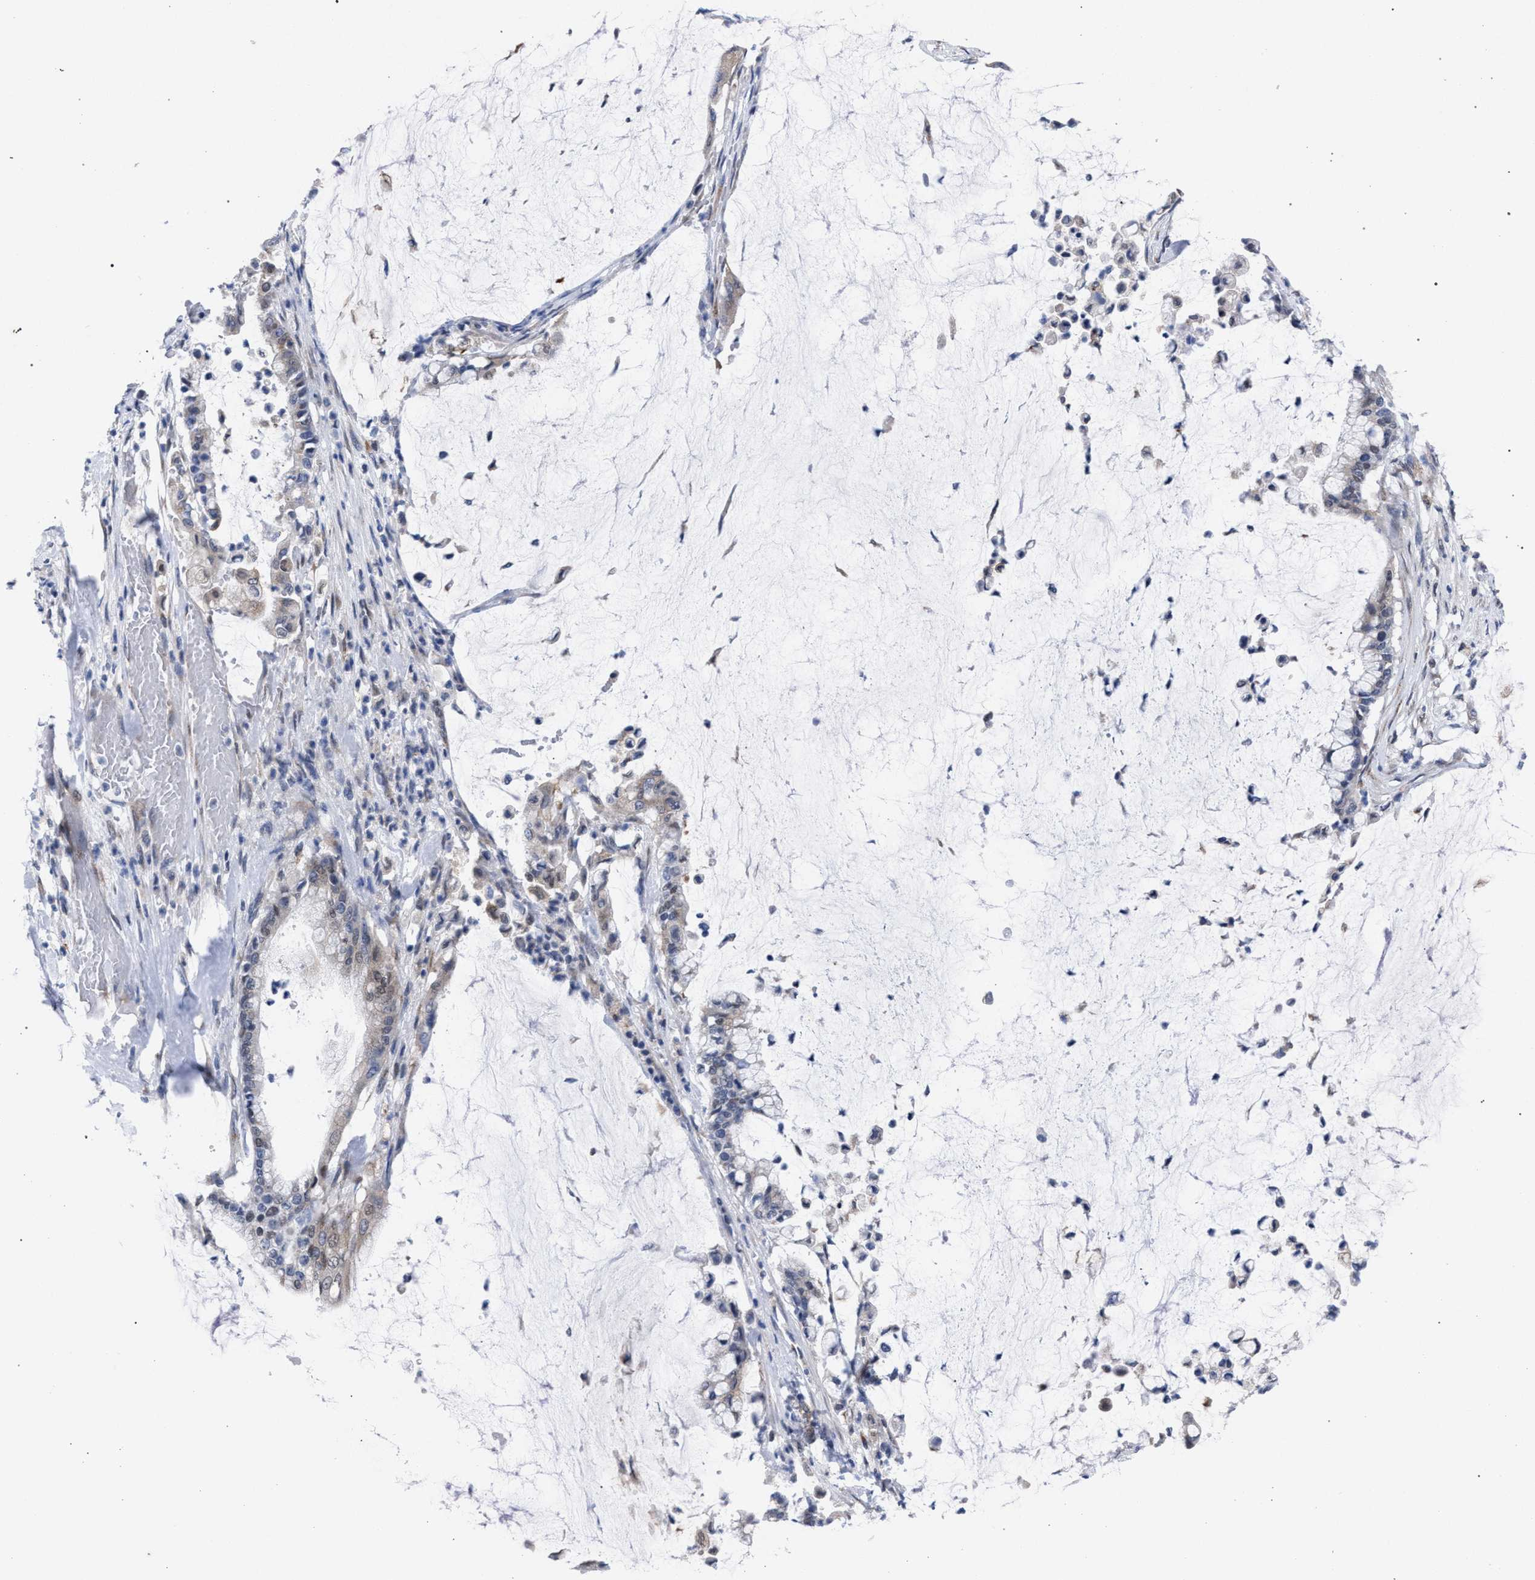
{"staining": {"intensity": "negative", "quantity": "none", "location": "none"}, "tissue": "pancreatic cancer", "cell_type": "Tumor cells", "image_type": "cancer", "snomed": [{"axis": "morphology", "description": "Adenocarcinoma, NOS"}, {"axis": "topography", "description": "Pancreas"}], "caption": "Immunohistochemical staining of pancreatic cancer reveals no significant staining in tumor cells.", "gene": "GOLGA2", "patient": {"sex": "male", "age": 41}}